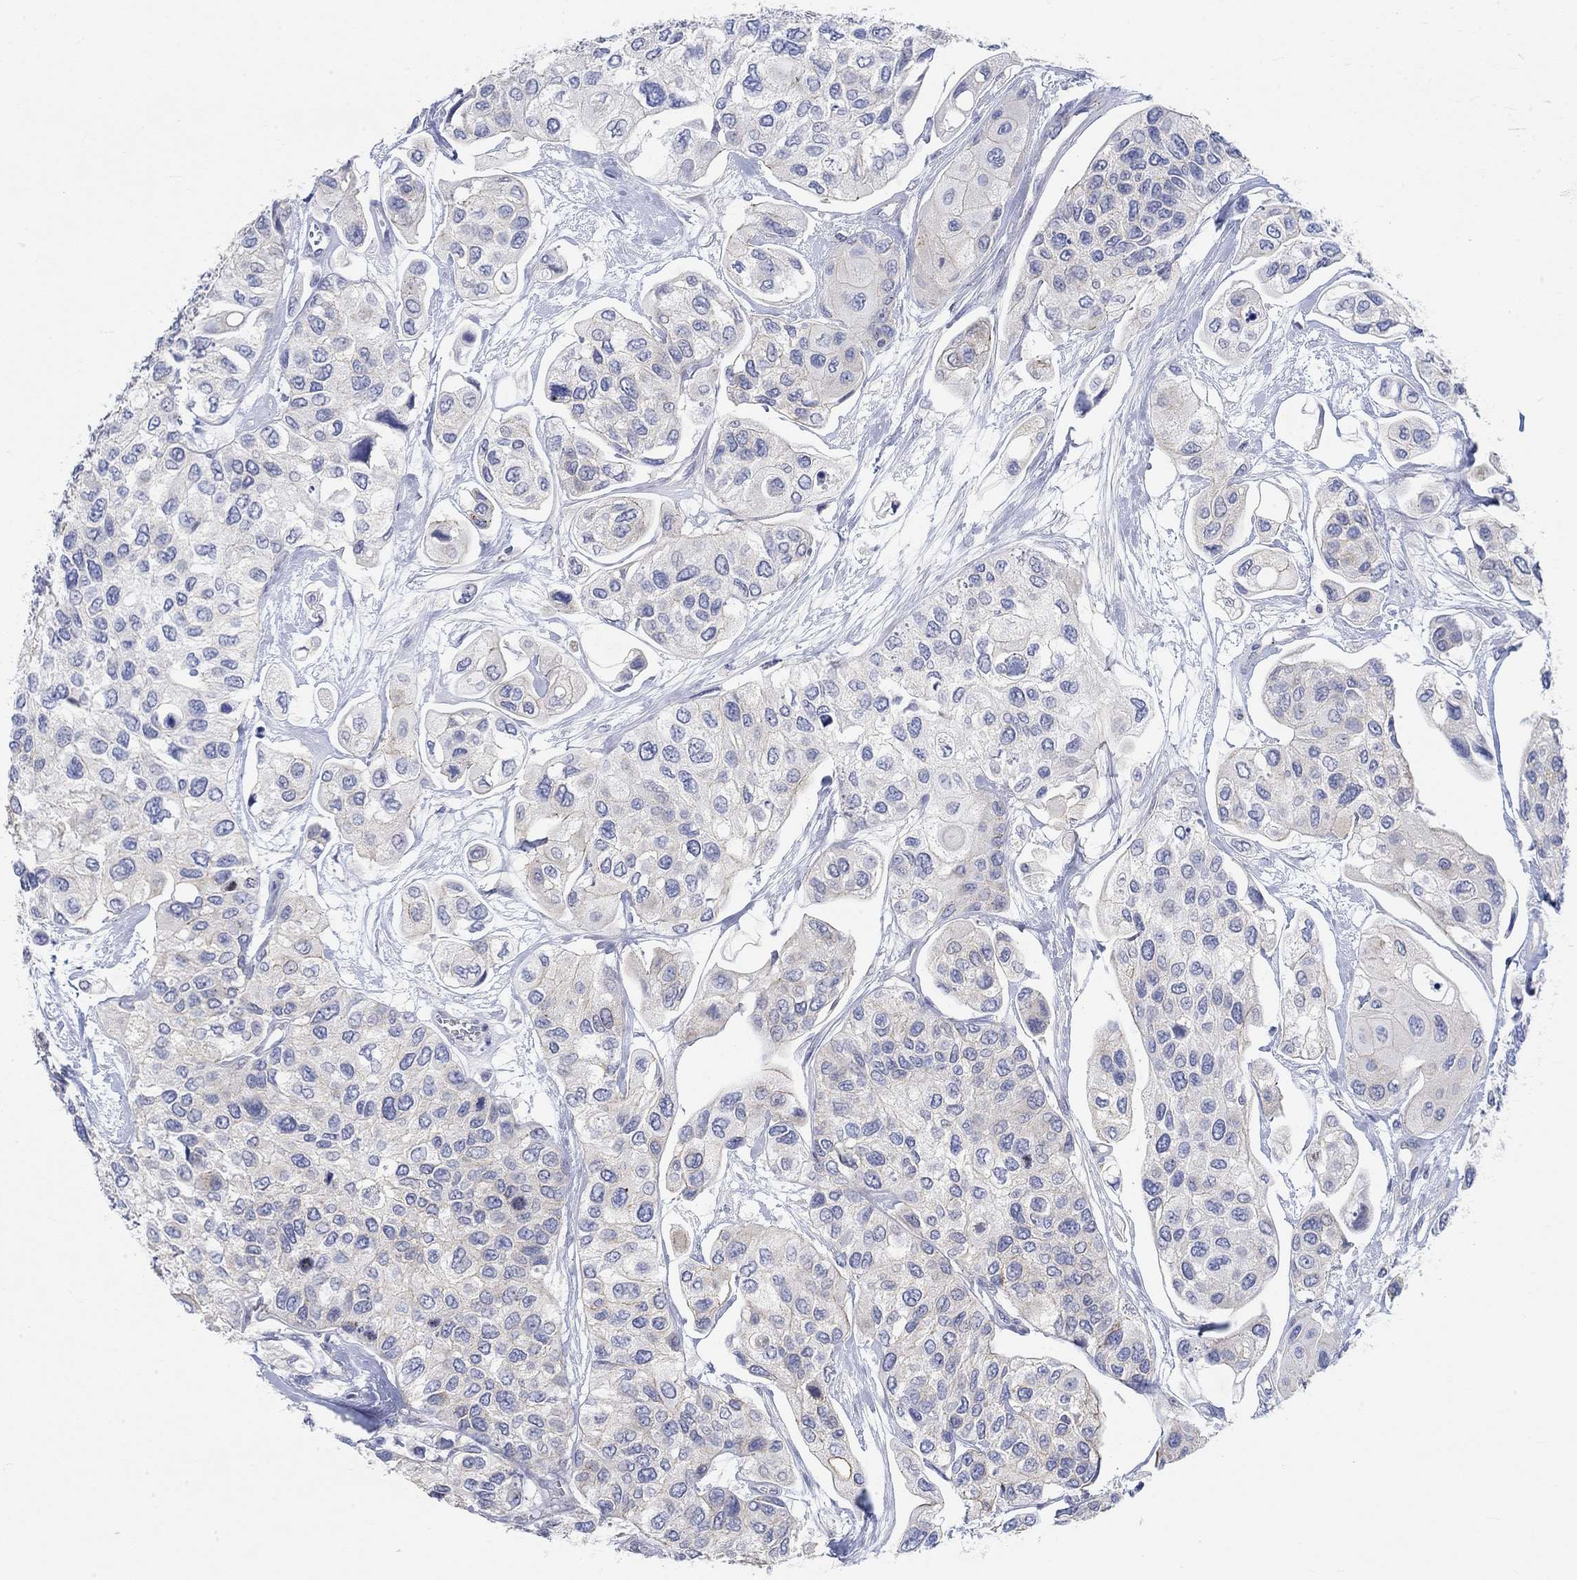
{"staining": {"intensity": "negative", "quantity": "none", "location": "none"}, "tissue": "urothelial cancer", "cell_type": "Tumor cells", "image_type": "cancer", "snomed": [{"axis": "morphology", "description": "Urothelial carcinoma, High grade"}, {"axis": "topography", "description": "Urinary bladder"}], "caption": "DAB immunohistochemical staining of human urothelial cancer displays no significant staining in tumor cells. Brightfield microscopy of IHC stained with DAB (brown) and hematoxylin (blue), captured at high magnification.", "gene": "NAV3", "patient": {"sex": "male", "age": 77}}